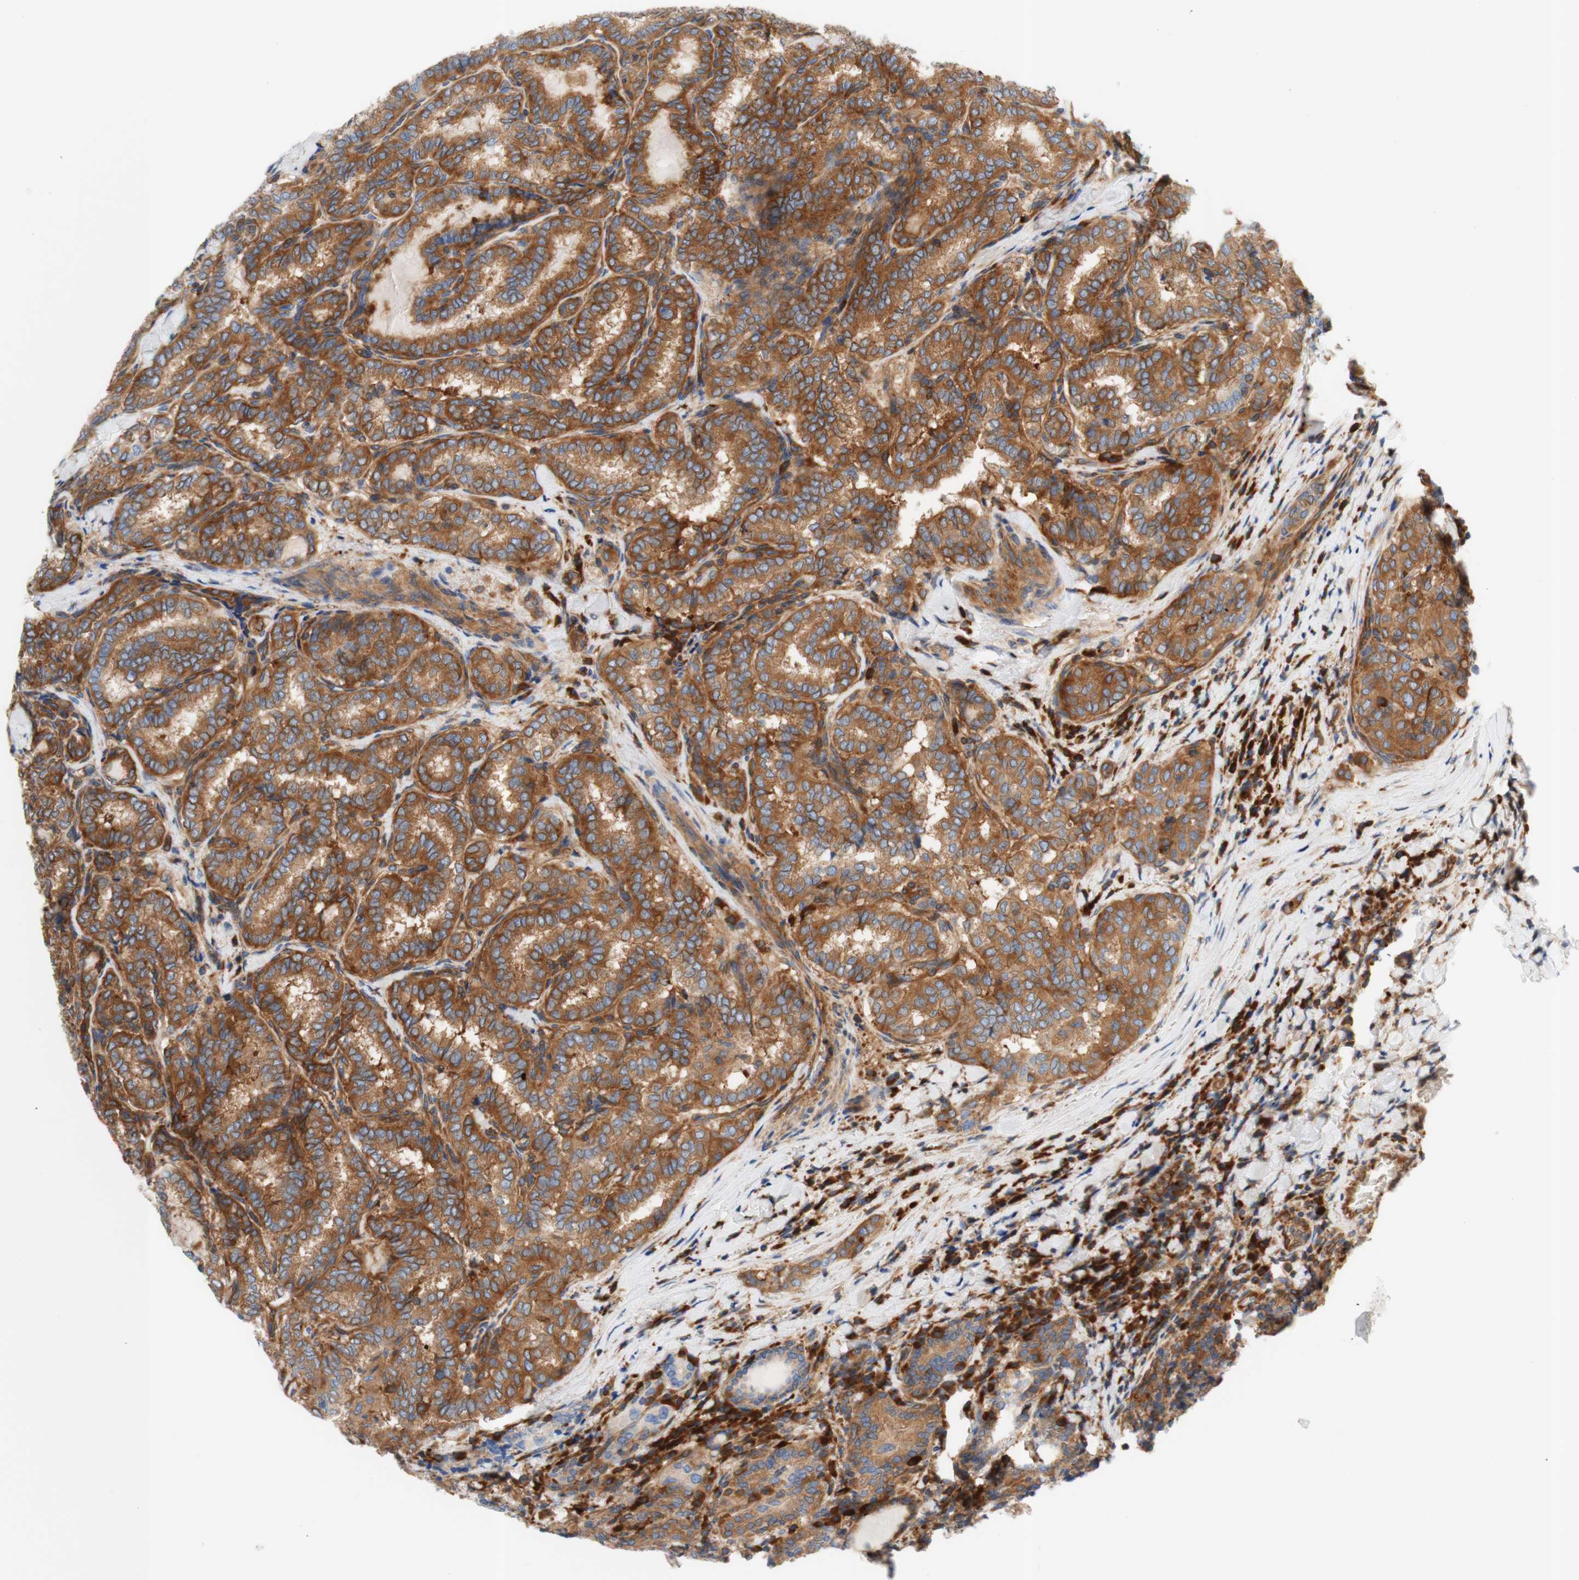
{"staining": {"intensity": "moderate", "quantity": ">75%", "location": "cytoplasmic/membranous"}, "tissue": "thyroid cancer", "cell_type": "Tumor cells", "image_type": "cancer", "snomed": [{"axis": "morphology", "description": "Normal tissue, NOS"}, {"axis": "morphology", "description": "Papillary adenocarcinoma, NOS"}, {"axis": "topography", "description": "Thyroid gland"}], "caption": "Protein expression by IHC demonstrates moderate cytoplasmic/membranous positivity in approximately >75% of tumor cells in thyroid papillary adenocarcinoma. The protein is stained brown, and the nuclei are stained in blue (DAB IHC with brightfield microscopy, high magnification).", "gene": "STOM", "patient": {"sex": "female", "age": 30}}